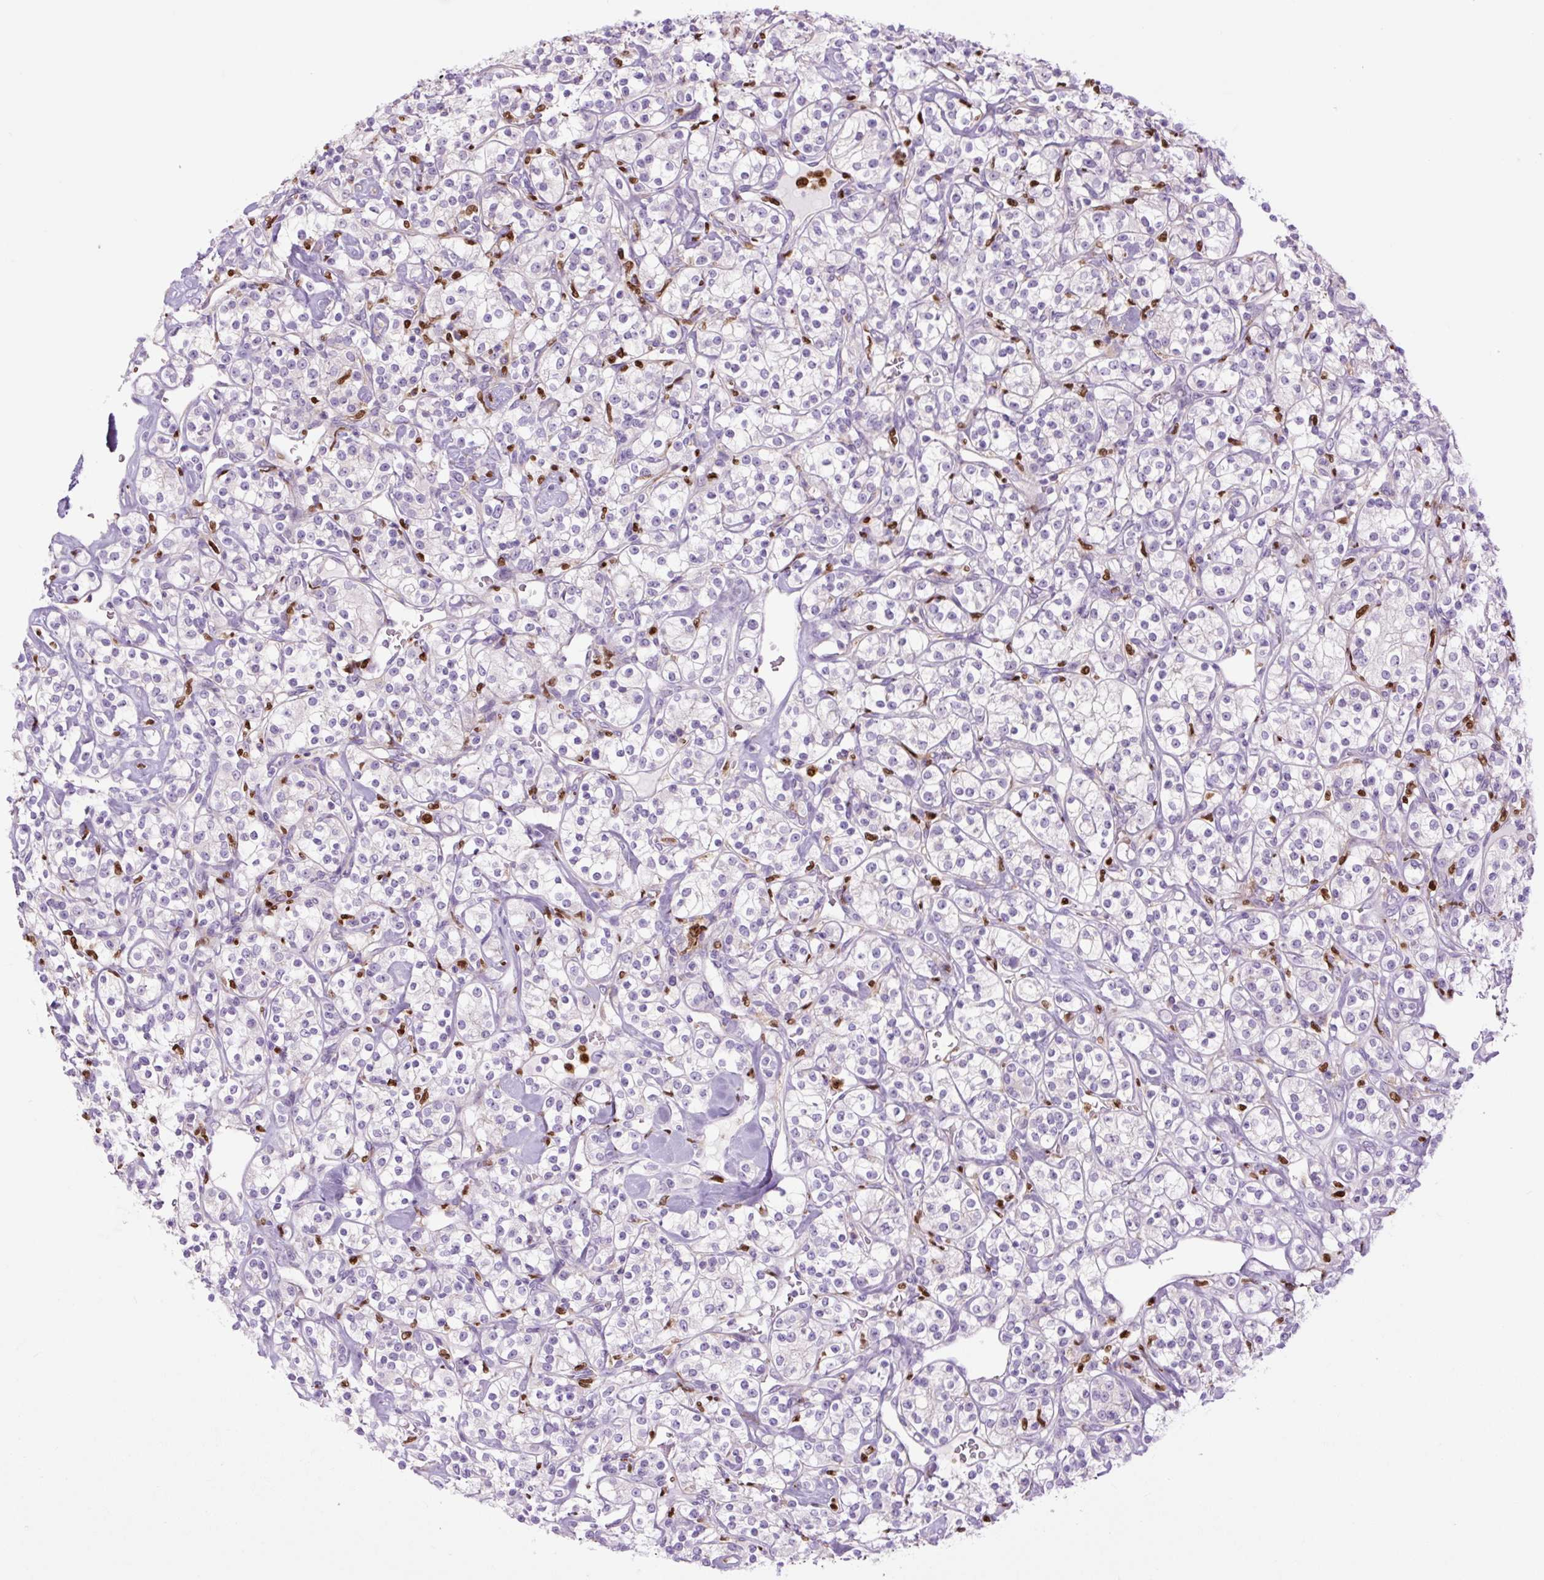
{"staining": {"intensity": "negative", "quantity": "none", "location": "none"}, "tissue": "renal cancer", "cell_type": "Tumor cells", "image_type": "cancer", "snomed": [{"axis": "morphology", "description": "Adenocarcinoma, NOS"}, {"axis": "topography", "description": "Kidney"}], "caption": "Immunohistochemical staining of human renal adenocarcinoma reveals no significant expression in tumor cells.", "gene": "SPI1", "patient": {"sex": "male", "age": 77}}